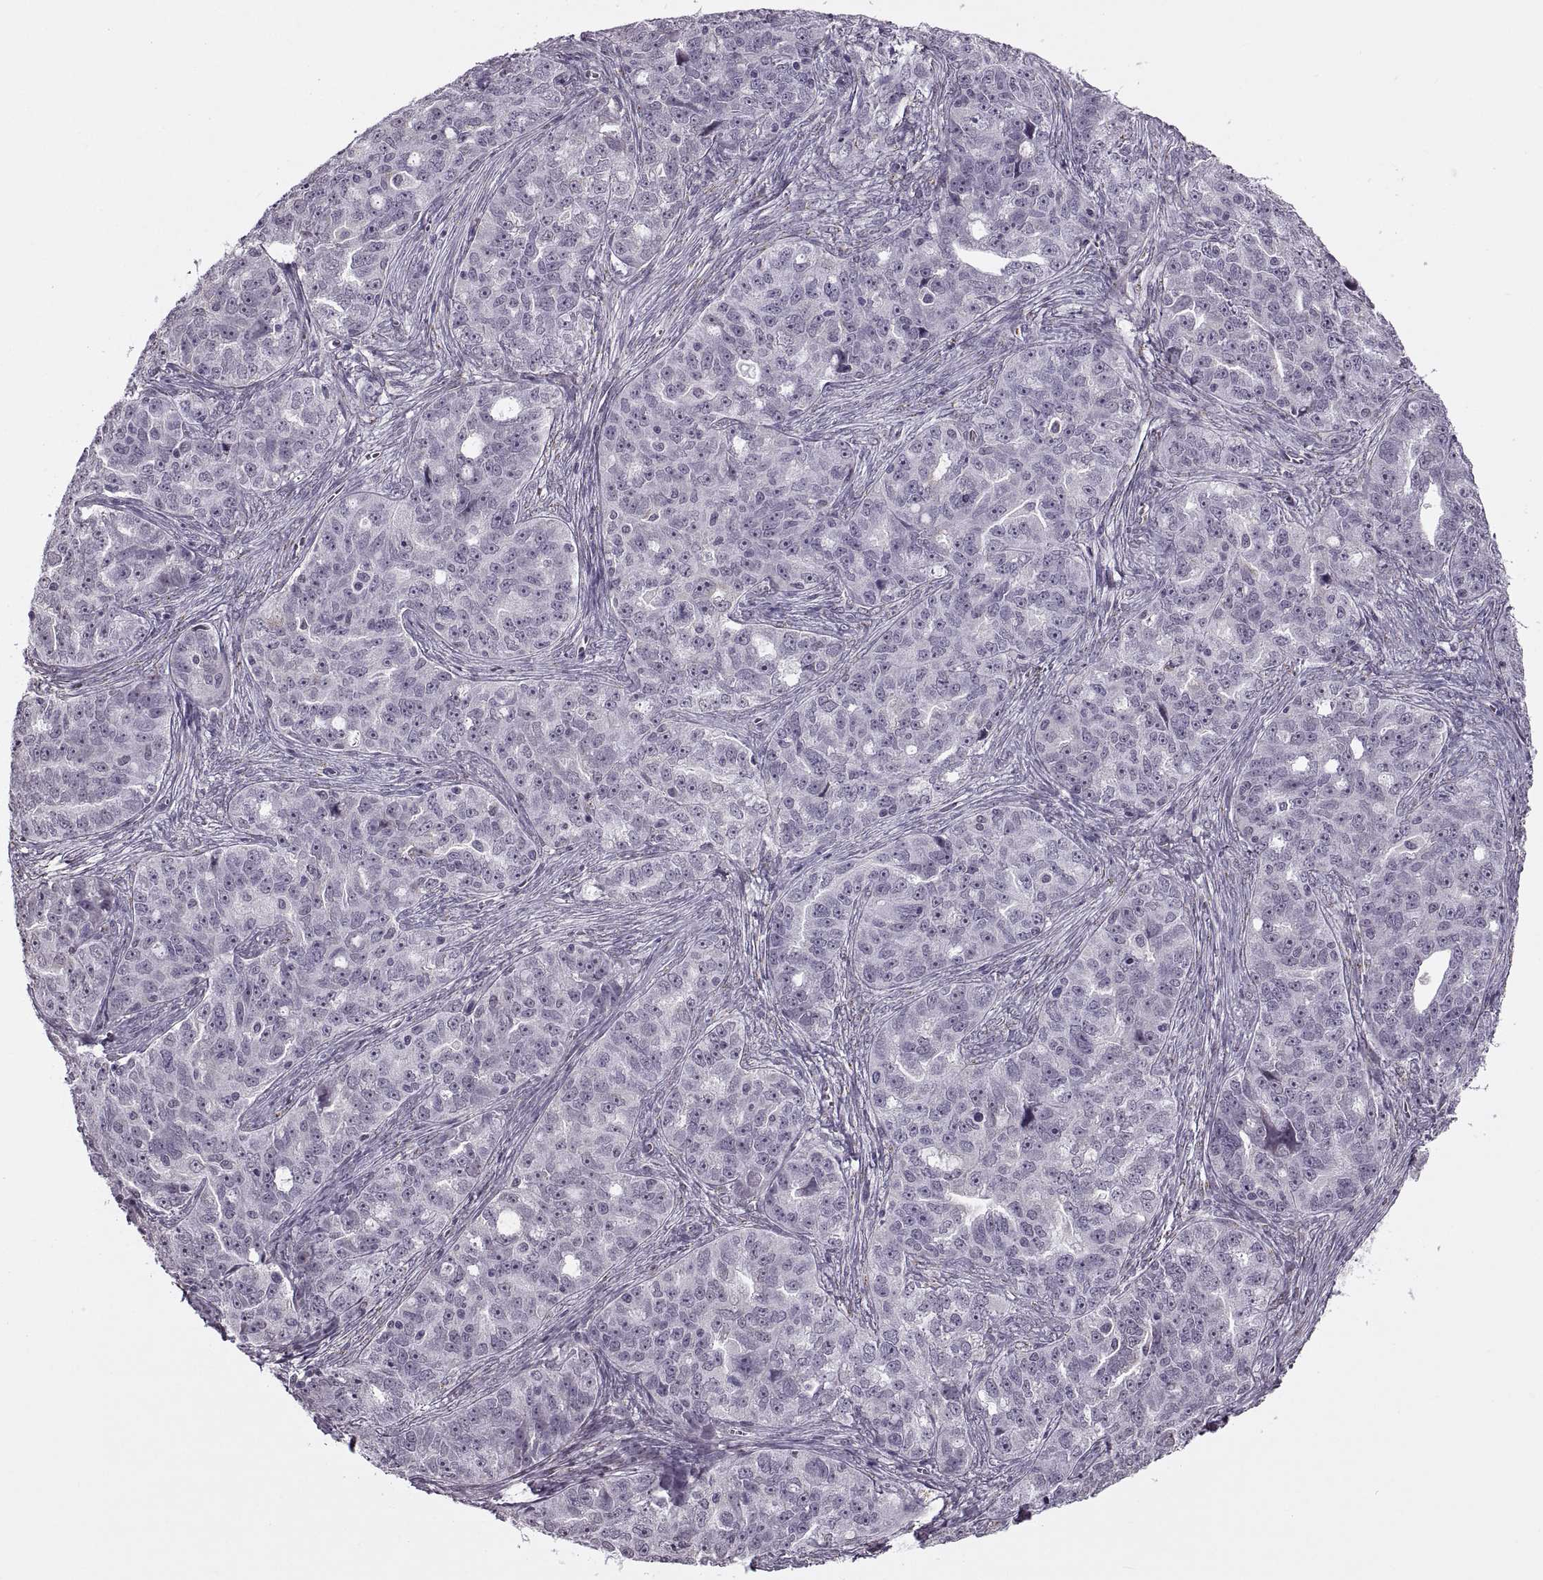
{"staining": {"intensity": "negative", "quantity": "none", "location": "none"}, "tissue": "ovarian cancer", "cell_type": "Tumor cells", "image_type": "cancer", "snomed": [{"axis": "morphology", "description": "Cystadenocarcinoma, serous, NOS"}, {"axis": "topography", "description": "Ovary"}], "caption": "Ovarian cancer stained for a protein using IHC exhibits no positivity tumor cells.", "gene": "PRSS37", "patient": {"sex": "female", "age": 51}}